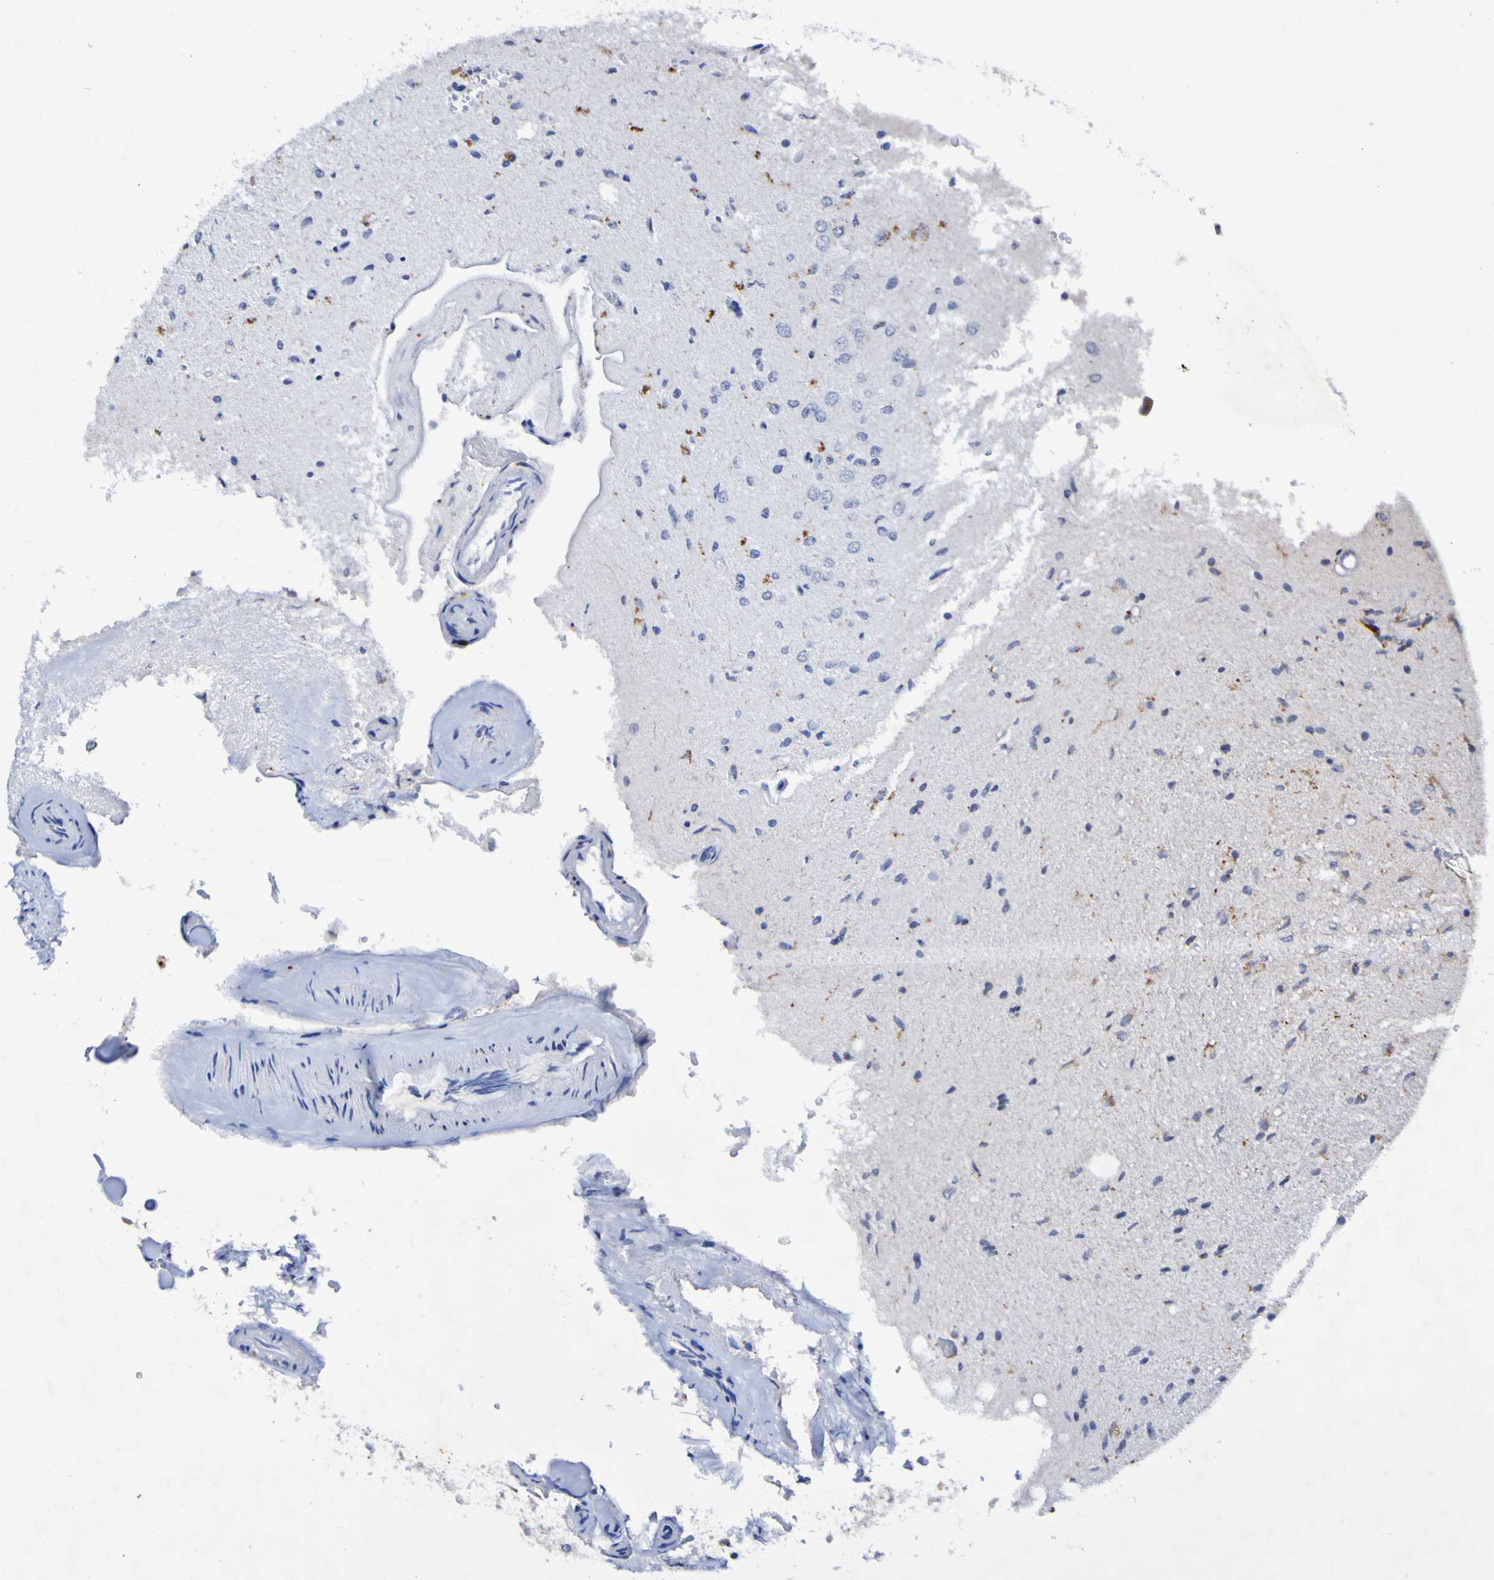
{"staining": {"intensity": "negative", "quantity": "none", "location": "none"}, "tissue": "glioma", "cell_type": "Tumor cells", "image_type": "cancer", "snomed": [{"axis": "morphology", "description": "Glioma, malignant, Low grade"}, {"axis": "topography", "description": "Brain"}], "caption": "Immunohistochemical staining of human glioma reveals no significant staining in tumor cells.", "gene": "PTP4A2", "patient": {"sex": "male", "age": 77}}